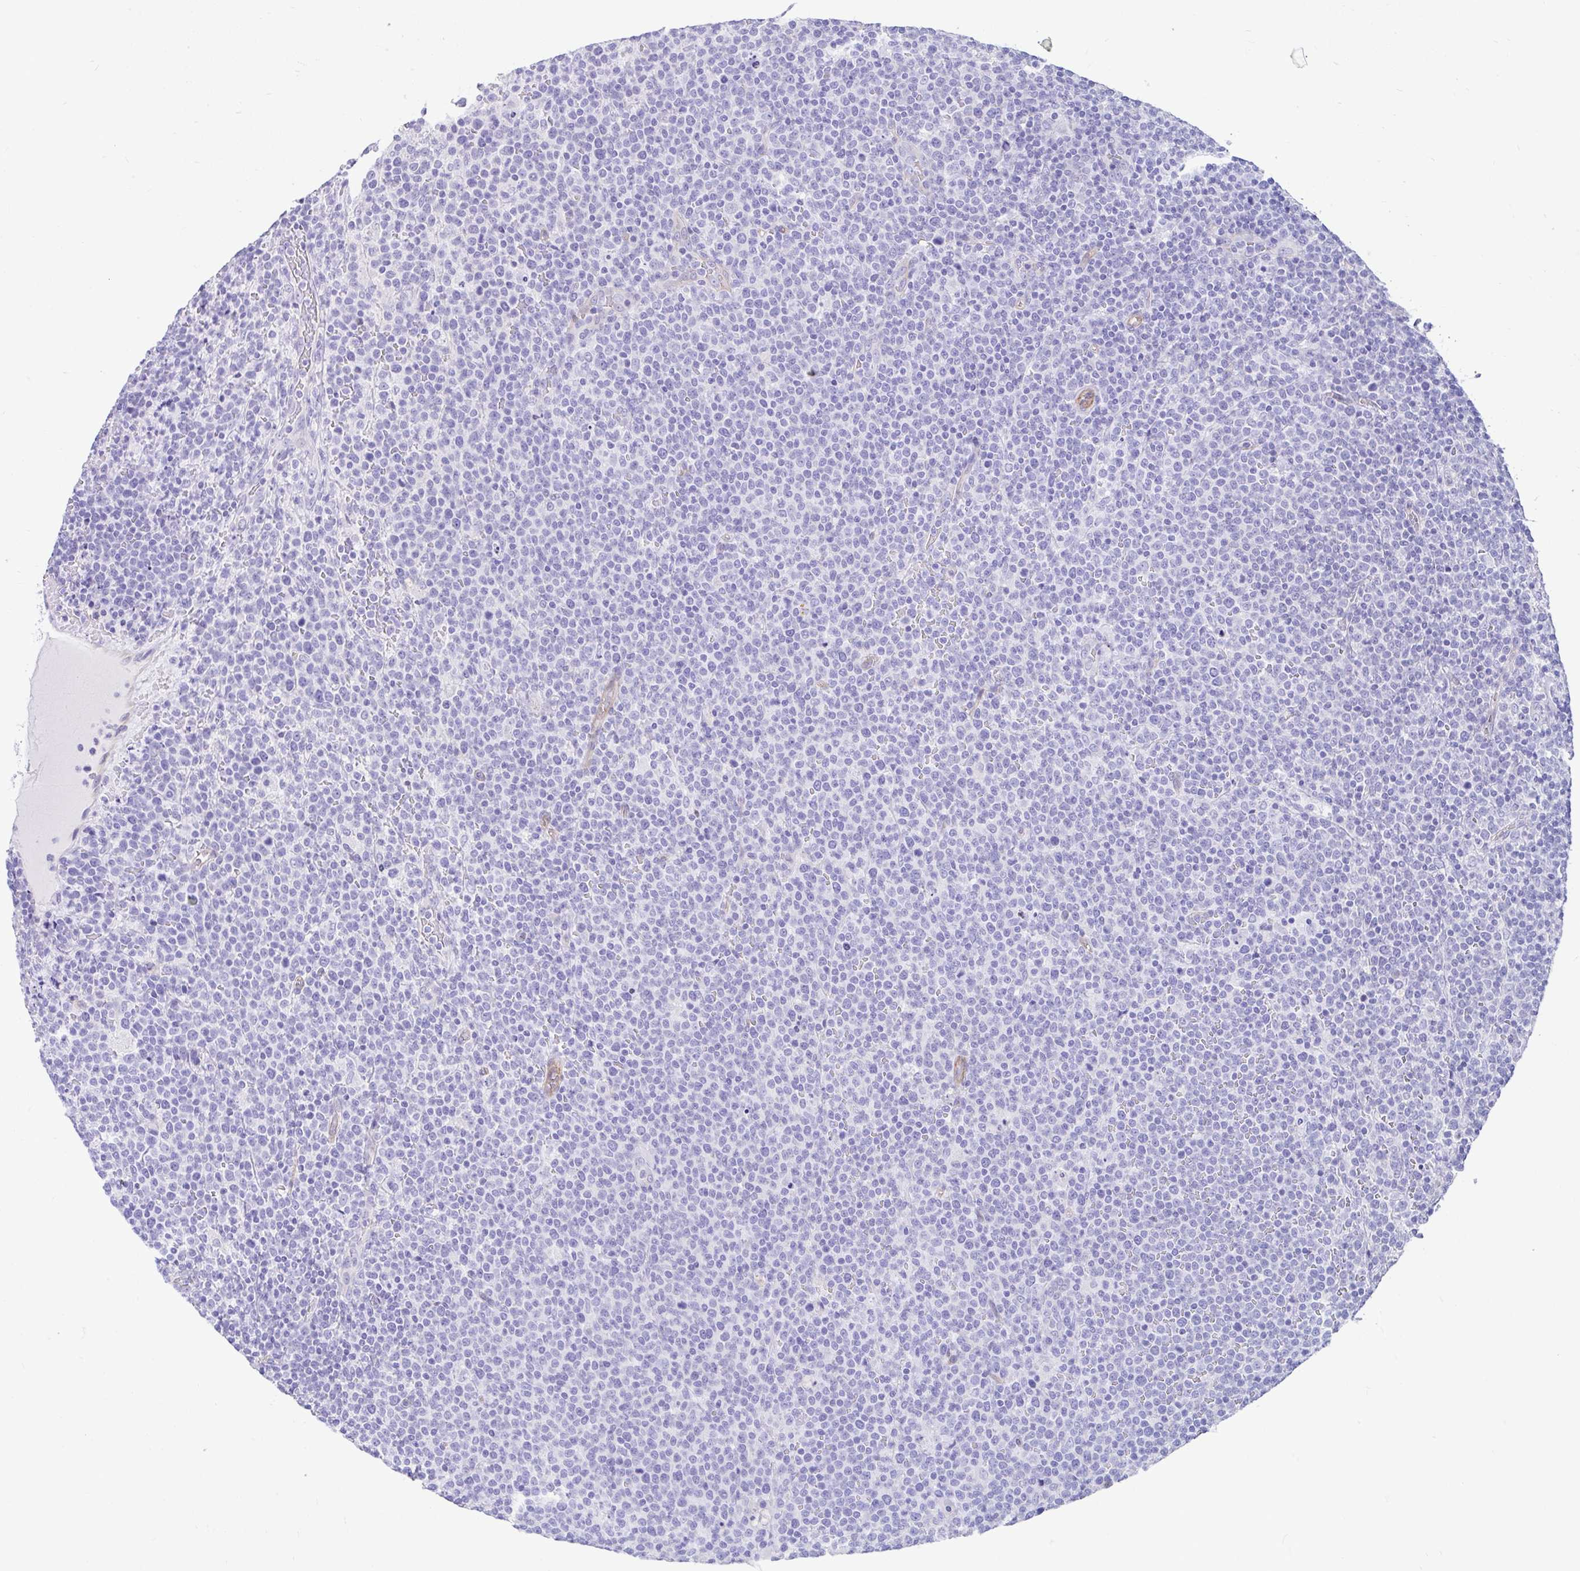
{"staining": {"intensity": "negative", "quantity": "none", "location": "none"}, "tissue": "lymphoma", "cell_type": "Tumor cells", "image_type": "cancer", "snomed": [{"axis": "morphology", "description": "Malignant lymphoma, non-Hodgkin's type, High grade"}, {"axis": "topography", "description": "Lymph node"}], "caption": "The IHC histopathology image has no significant staining in tumor cells of high-grade malignant lymphoma, non-Hodgkin's type tissue.", "gene": "FAM107A", "patient": {"sex": "male", "age": 61}}